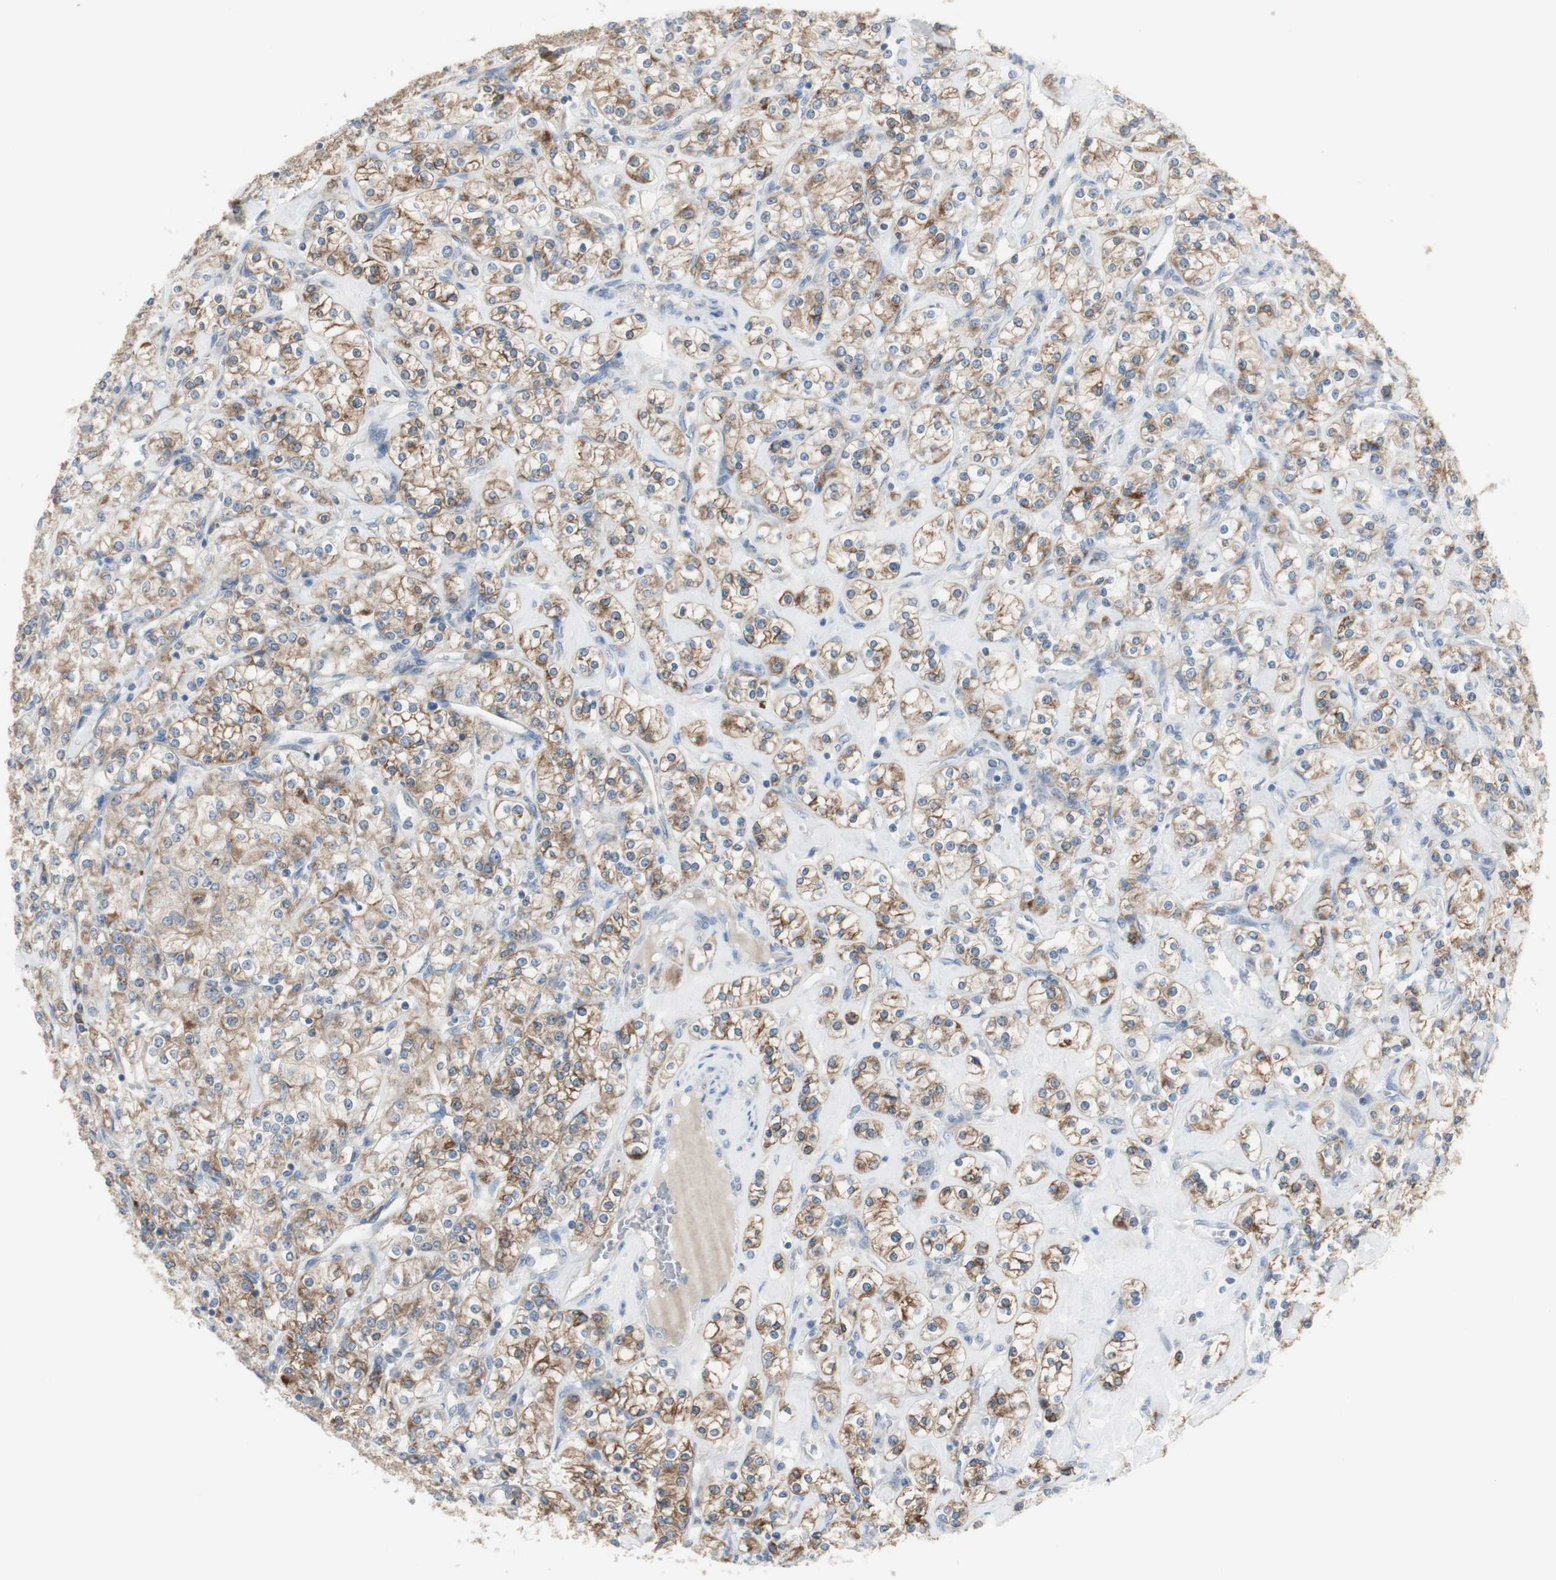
{"staining": {"intensity": "weak", "quantity": ">75%", "location": "cytoplasmic/membranous"}, "tissue": "renal cancer", "cell_type": "Tumor cells", "image_type": "cancer", "snomed": [{"axis": "morphology", "description": "Adenocarcinoma, NOS"}, {"axis": "topography", "description": "Kidney"}], "caption": "The histopathology image exhibits immunohistochemical staining of renal adenocarcinoma. There is weak cytoplasmic/membranous positivity is identified in approximately >75% of tumor cells. Nuclei are stained in blue.", "gene": "C3orf52", "patient": {"sex": "male", "age": 77}}